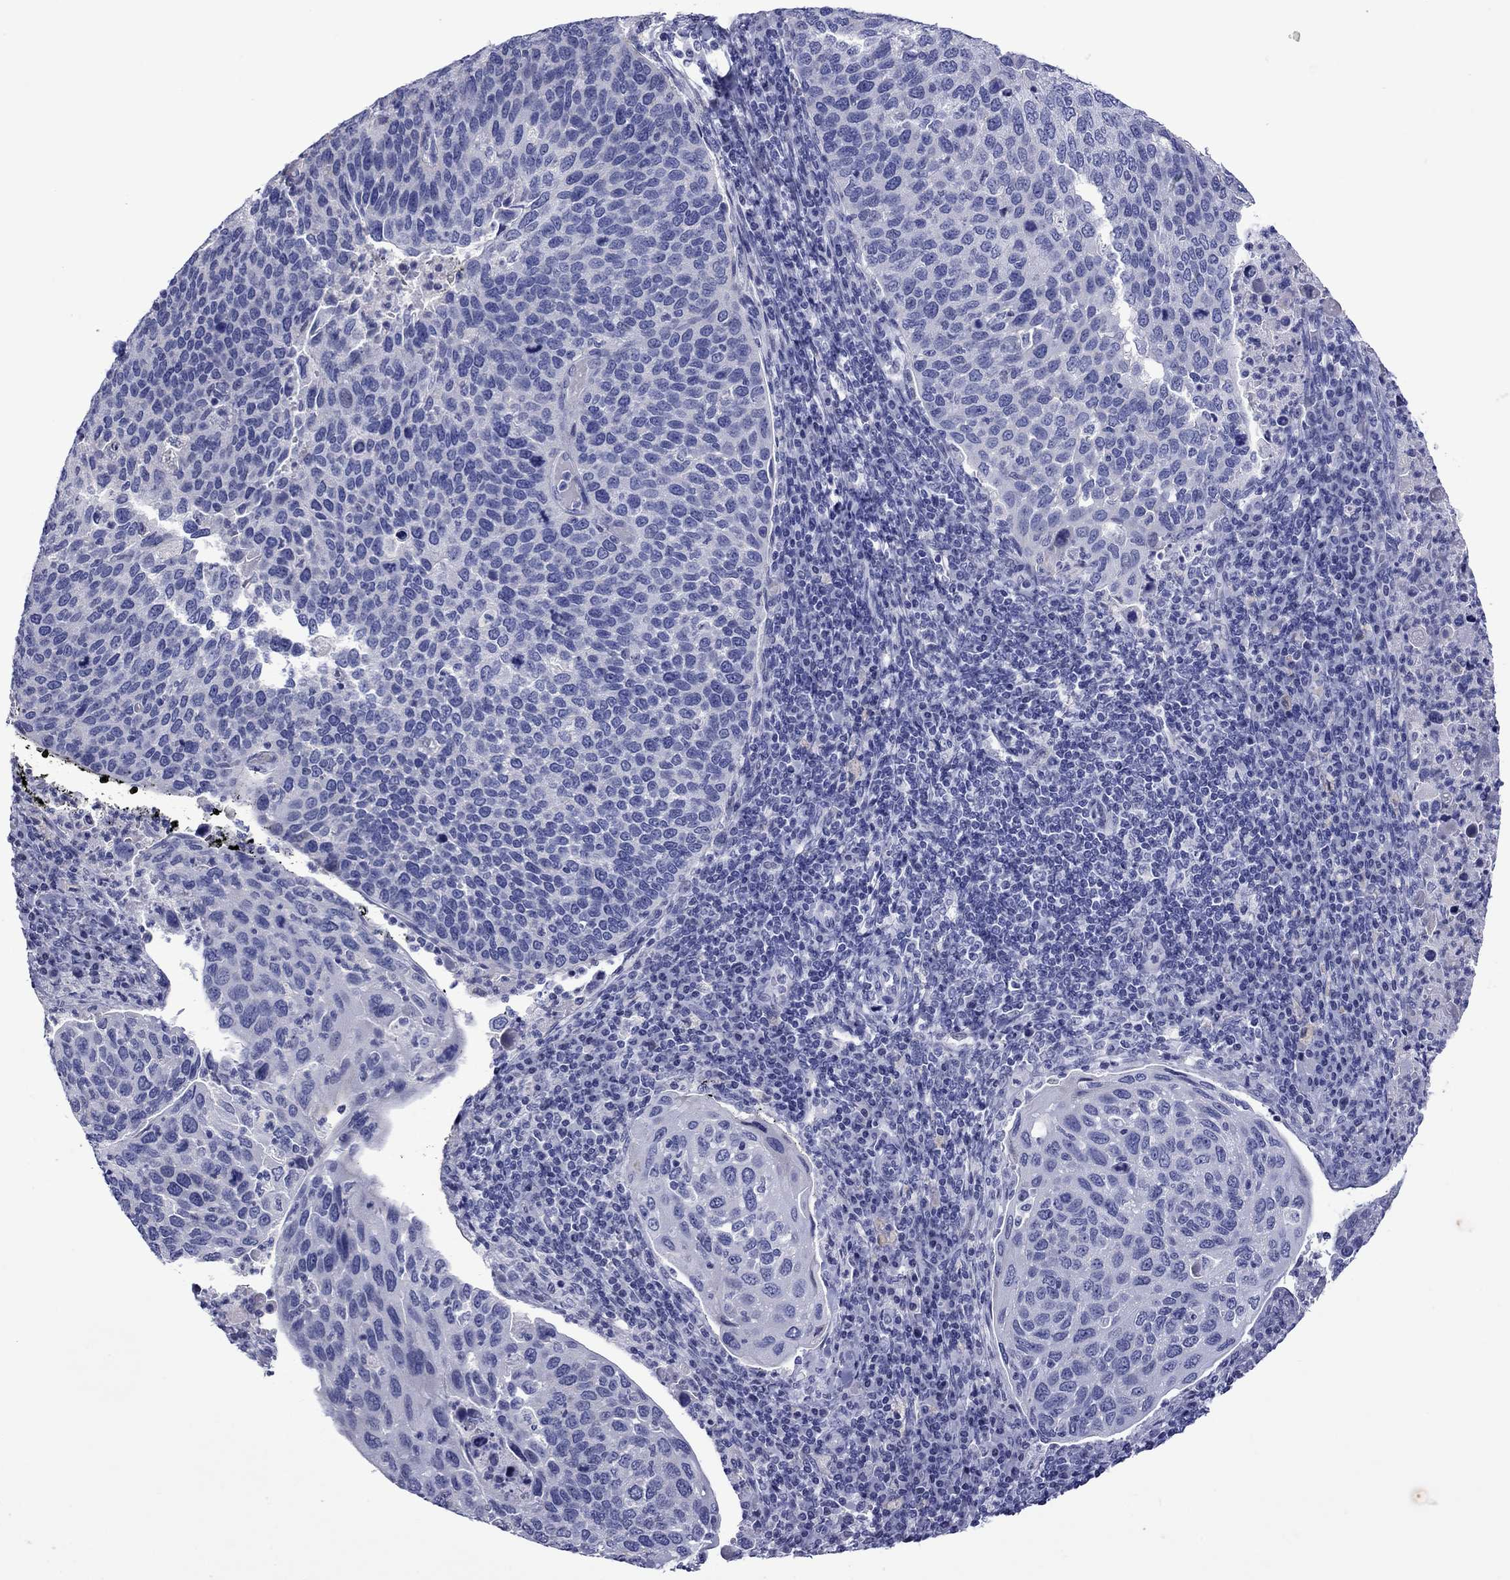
{"staining": {"intensity": "negative", "quantity": "none", "location": "none"}, "tissue": "cervical cancer", "cell_type": "Tumor cells", "image_type": "cancer", "snomed": [{"axis": "morphology", "description": "Squamous cell carcinoma, NOS"}, {"axis": "topography", "description": "Cervix"}], "caption": "This is an IHC photomicrograph of cervical cancer (squamous cell carcinoma). There is no positivity in tumor cells.", "gene": "PIWIL1", "patient": {"sex": "female", "age": 54}}